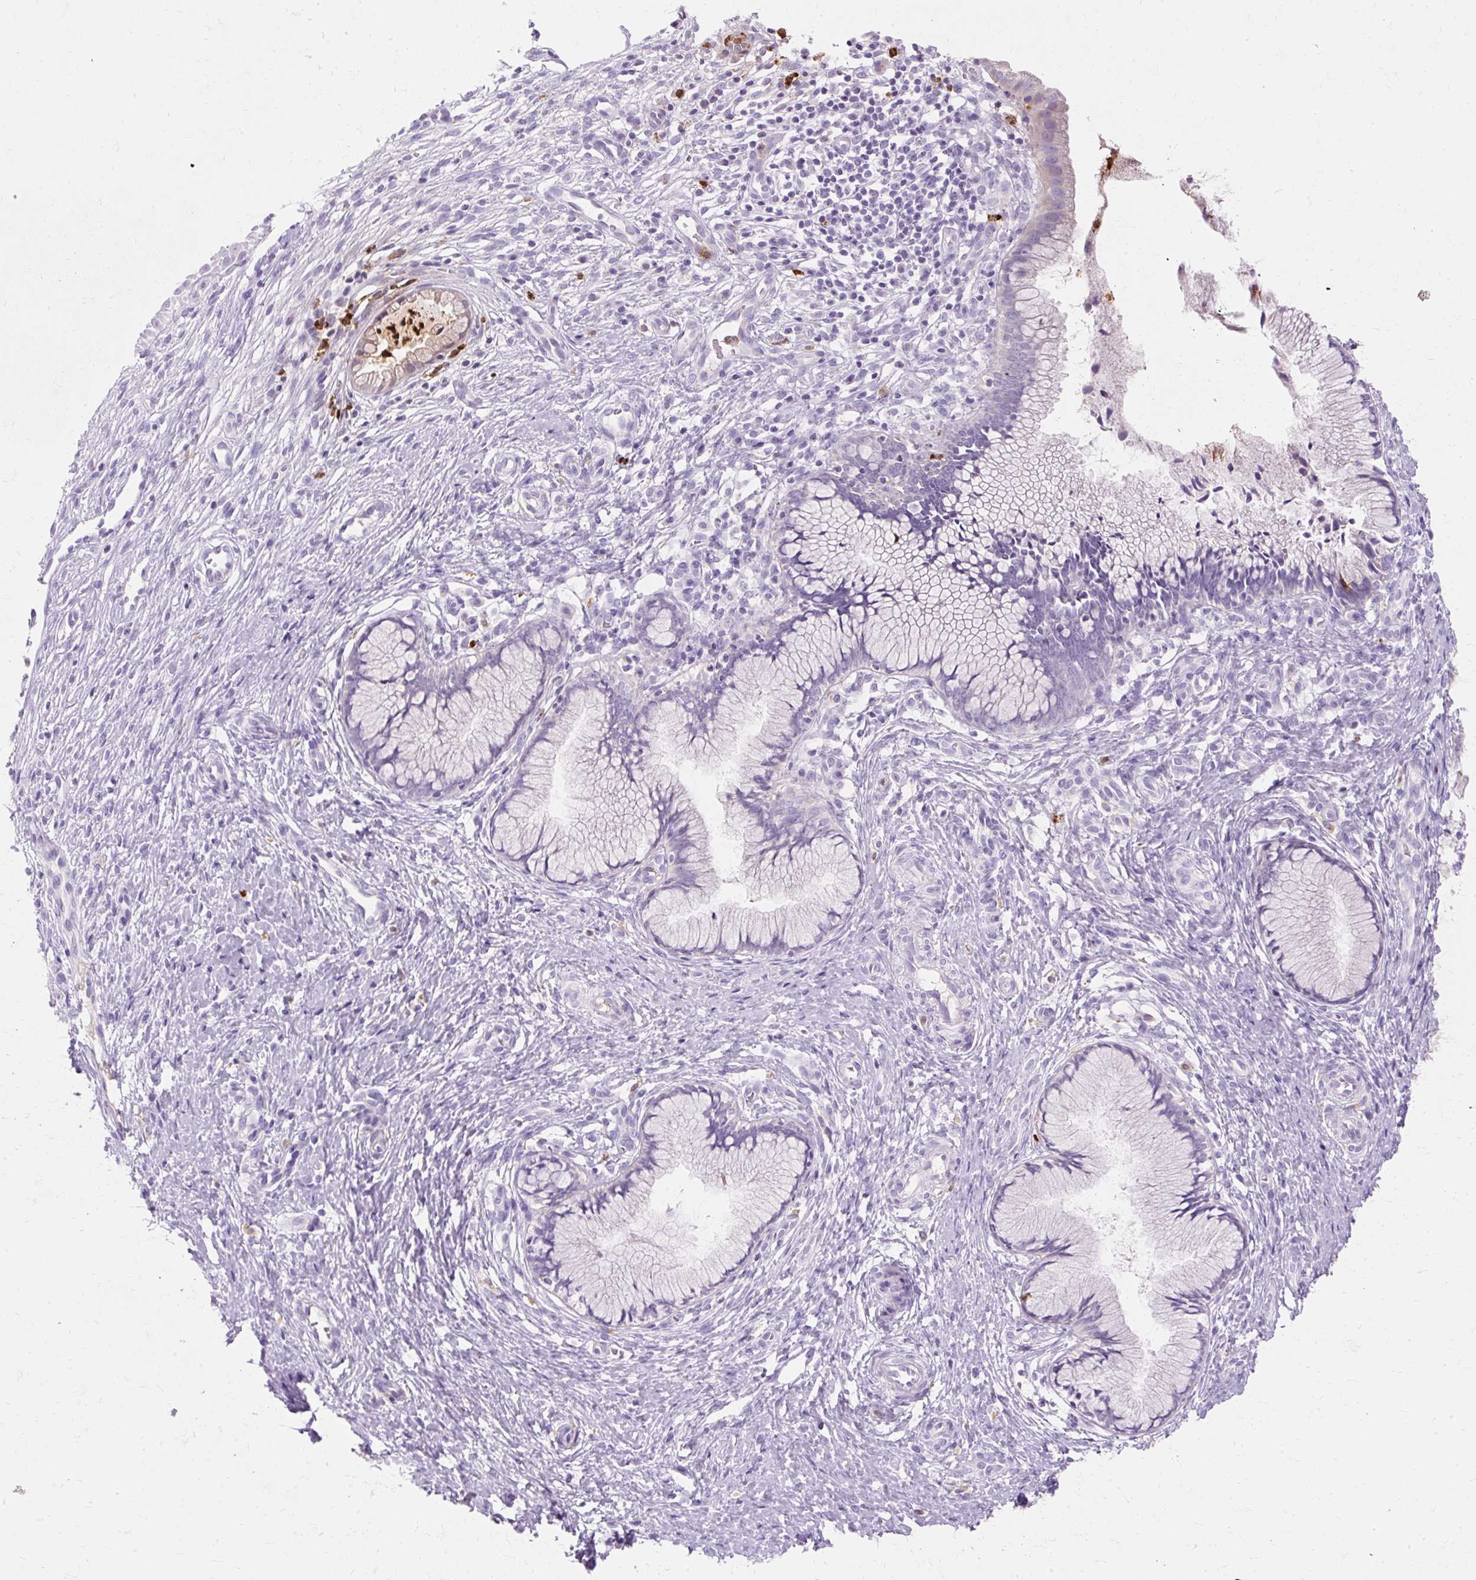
{"staining": {"intensity": "negative", "quantity": "none", "location": "none"}, "tissue": "cervix", "cell_type": "Glandular cells", "image_type": "normal", "snomed": [{"axis": "morphology", "description": "Normal tissue, NOS"}, {"axis": "topography", "description": "Cervix"}], "caption": "DAB immunohistochemical staining of benign cervix displays no significant staining in glandular cells.", "gene": "DEFA1B", "patient": {"sex": "female", "age": 36}}